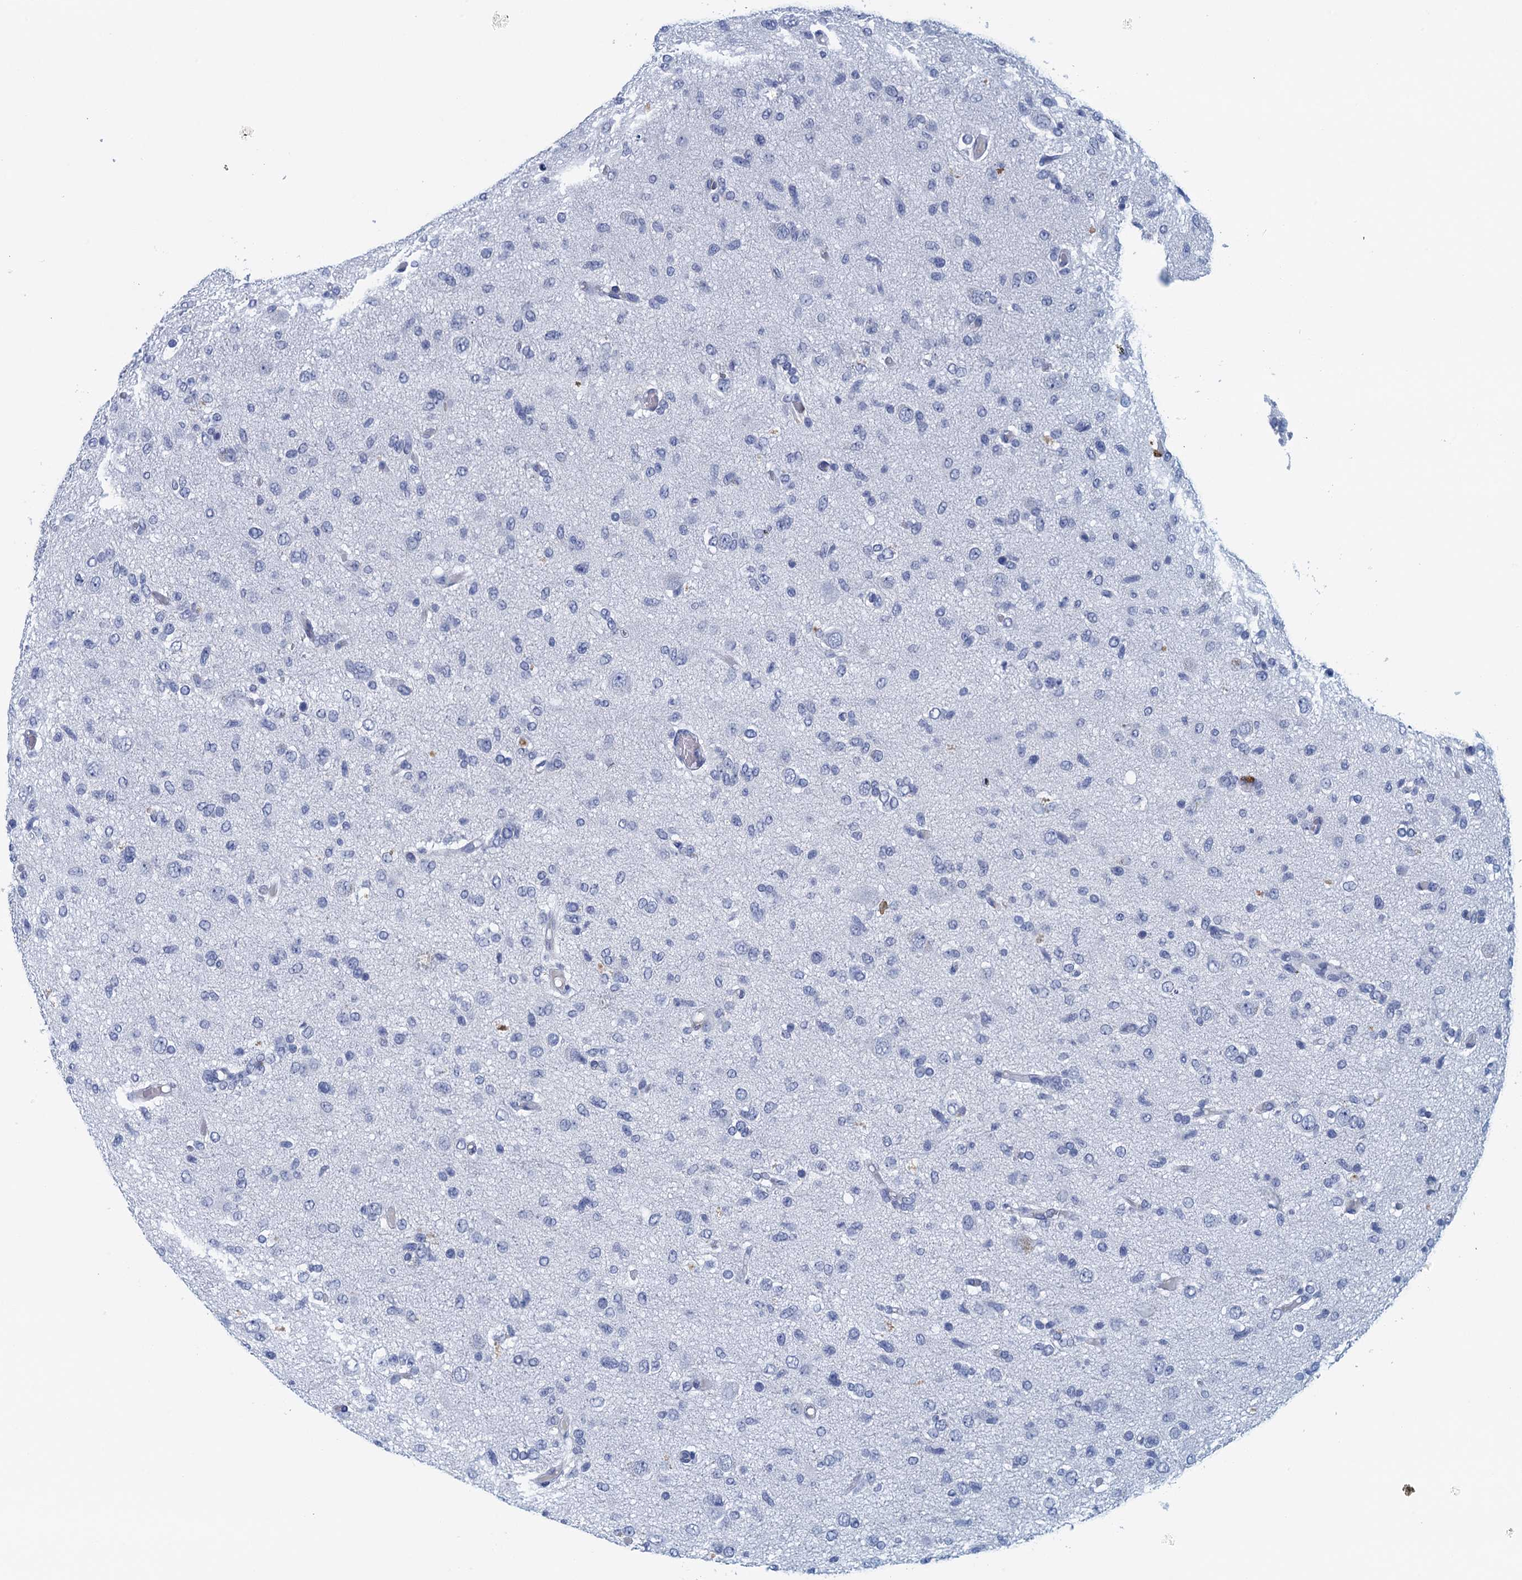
{"staining": {"intensity": "negative", "quantity": "none", "location": "none"}, "tissue": "glioma", "cell_type": "Tumor cells", "image_type": "cancer", "snomed": [{"axis": "morphology", "description": "Glioma, malignant, High grade"}, {"axis": "topography", "description": "Brain"}], "caption": "Micrograph shows no protein expression in tumor cells of high-grade glioma (malignant) tissue. (Brightfield microscopy of DAB (3,3'-diaminobenzidine) immunohistochemistry at high magnification).", "gene": "CYP51A1", "patient": {"sex": "female", "age": 59}}